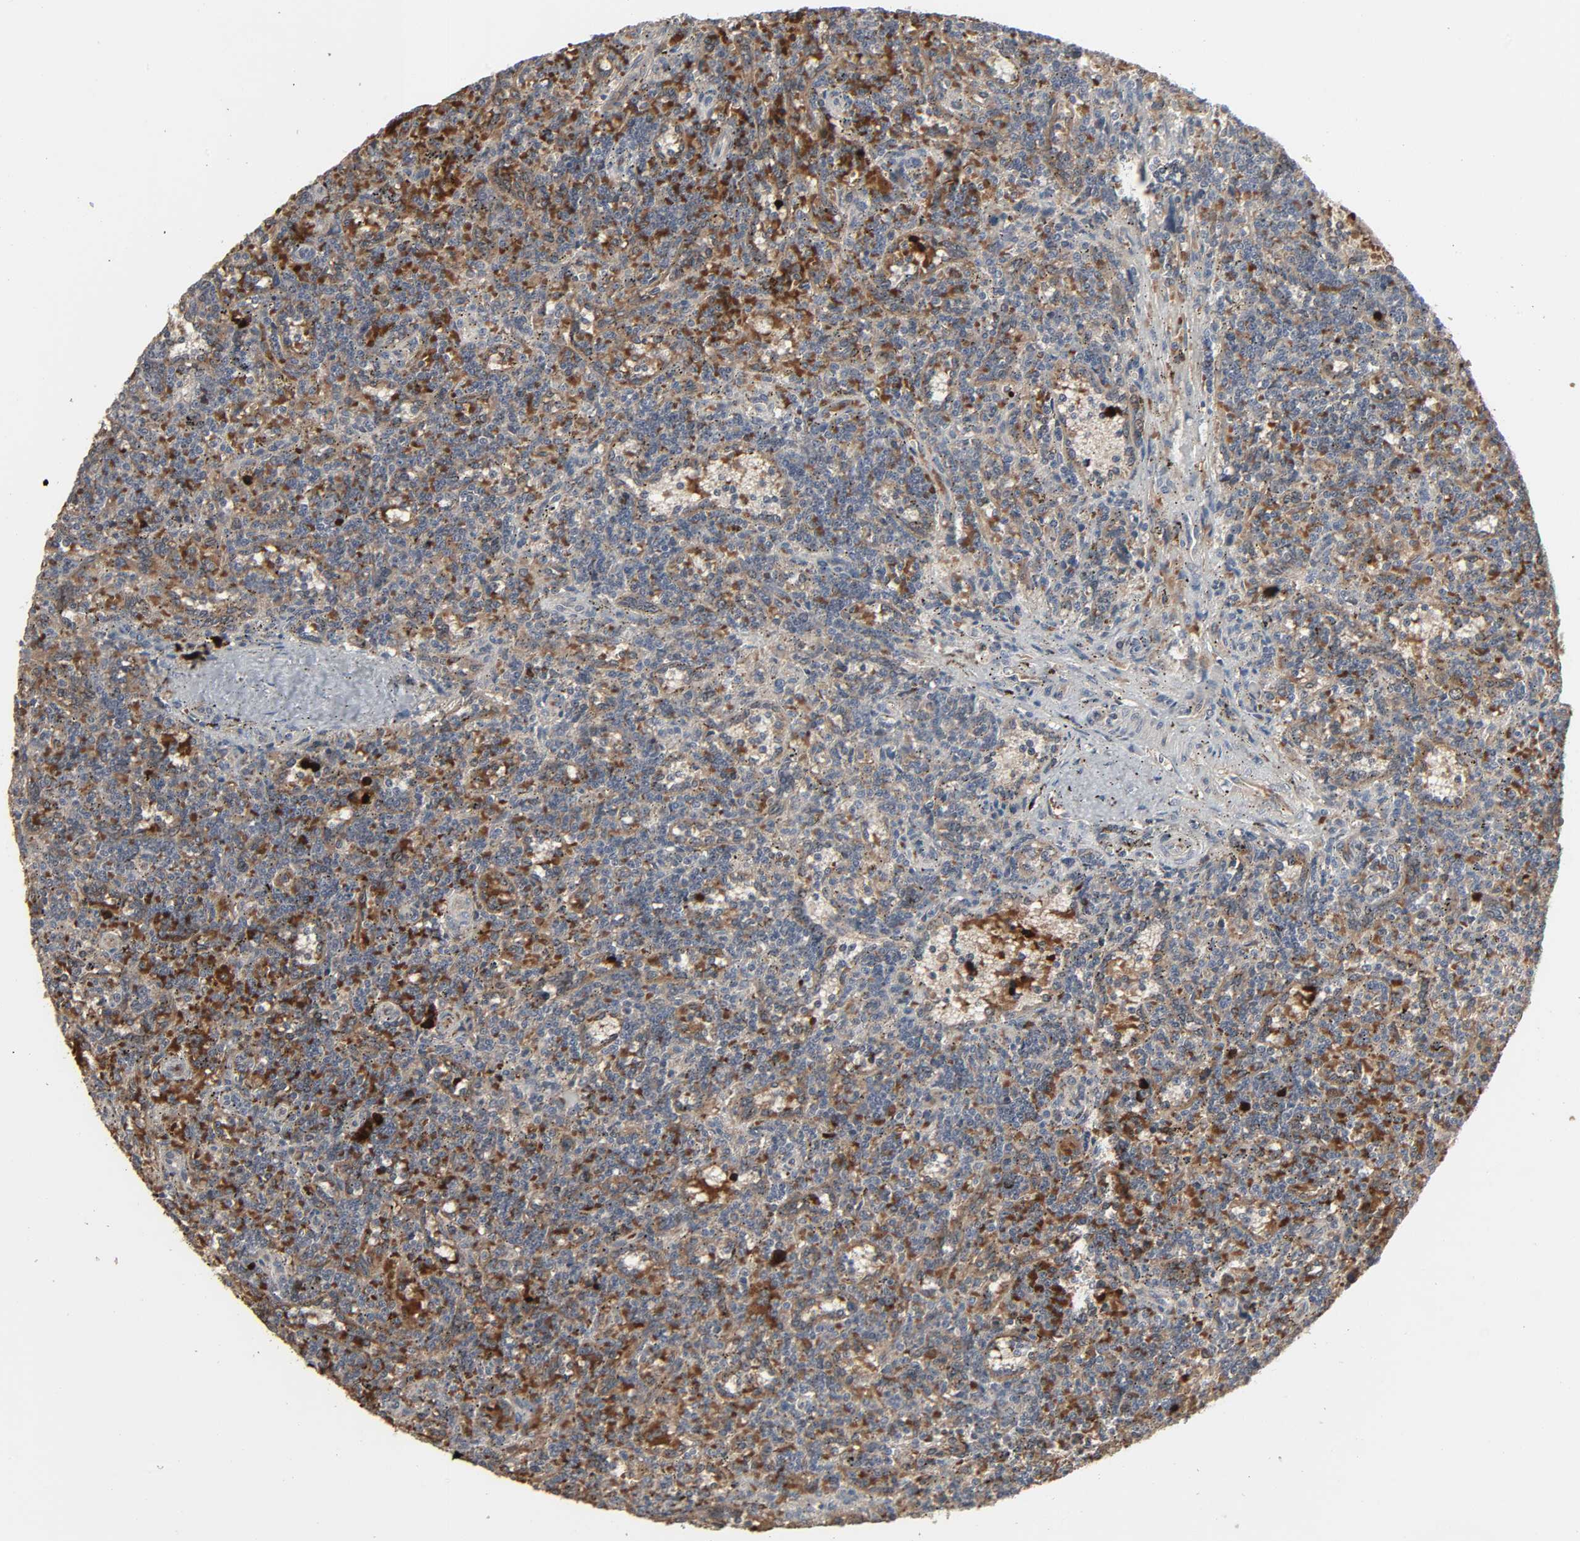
{"staining": {"intensity": "moderate", "quantity": "25%-75%", "location": "cytoplasmic/membranous"}, "tissue": "lymphoma", "cell_type": "Tumor cells", "image_type": "cancer", "snomed": [{"axis": "morphology", "description": "Malignant lymphoma, non-Hodgkin's type, Low grade"}, {"axis": "topography", "description": "Spleen"}], "caption": "Protein staining demonstrates moderate cytoplasmic/membranous expression in approximately 25%-75% of tumor cells in malignant lymphoma, non-Hodgkin's type (low-grade).", "gene": "ZNF222", "patient": {"sex": "male", "age": 73}}